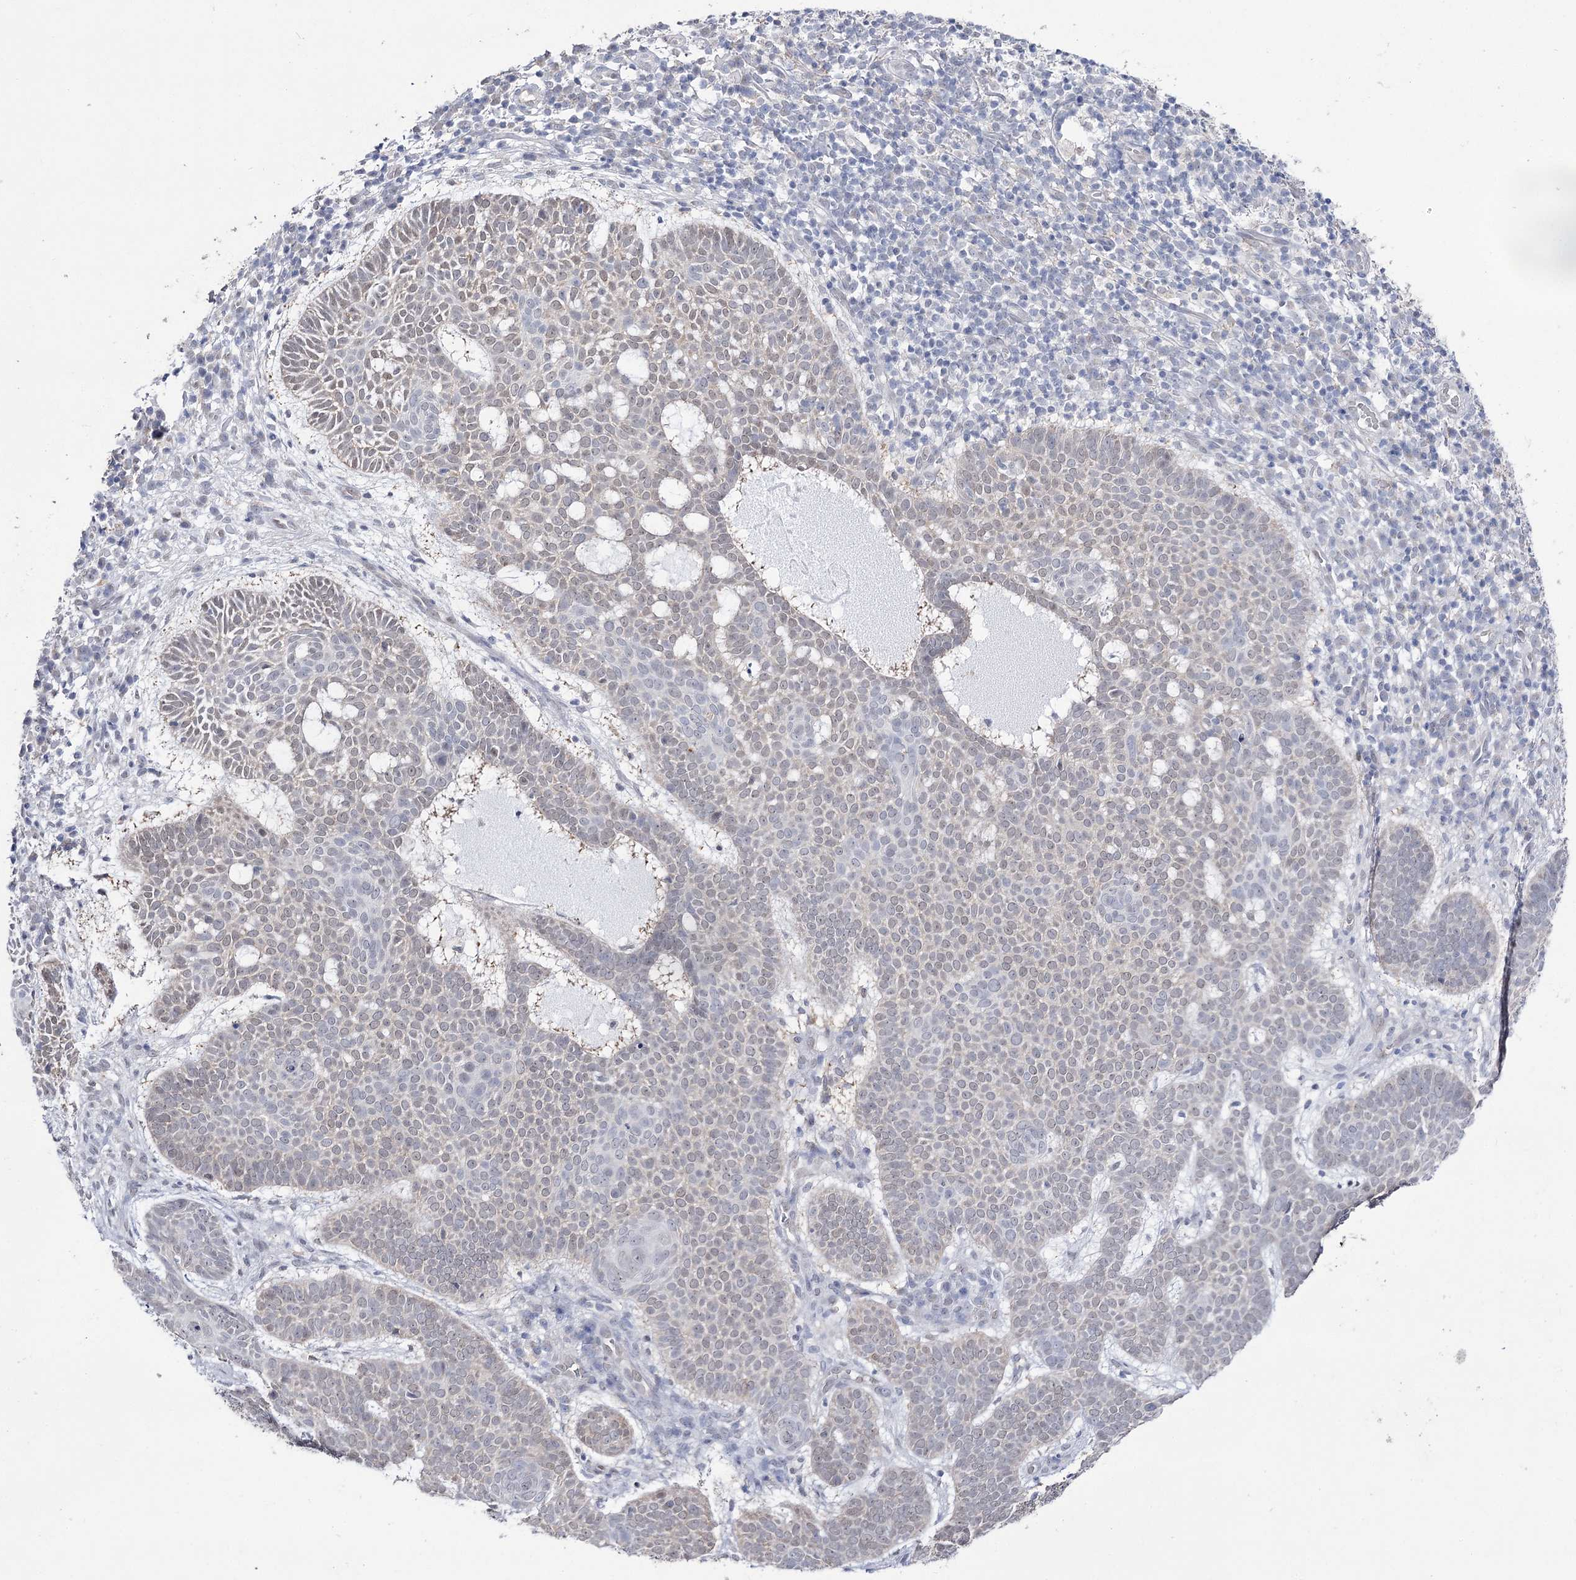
{"staining": {"intensity": "weak", "quantity": "<25%", "location": "nuclear"}, "tissue": "skin cancer", "cell_type": "Tumor cells", "image_type": "cancer", "snomed": [{"axis": "morphology", "description": "Basal cell carcinoma"}, {"axis": "topography", "description": "Skin"}], "caption": "Histopathology image shows no significant protein positivity in tumor cells of skin cancer.", "gene": "VGLL4", "patient": {"sex": "male", "age": 85}}